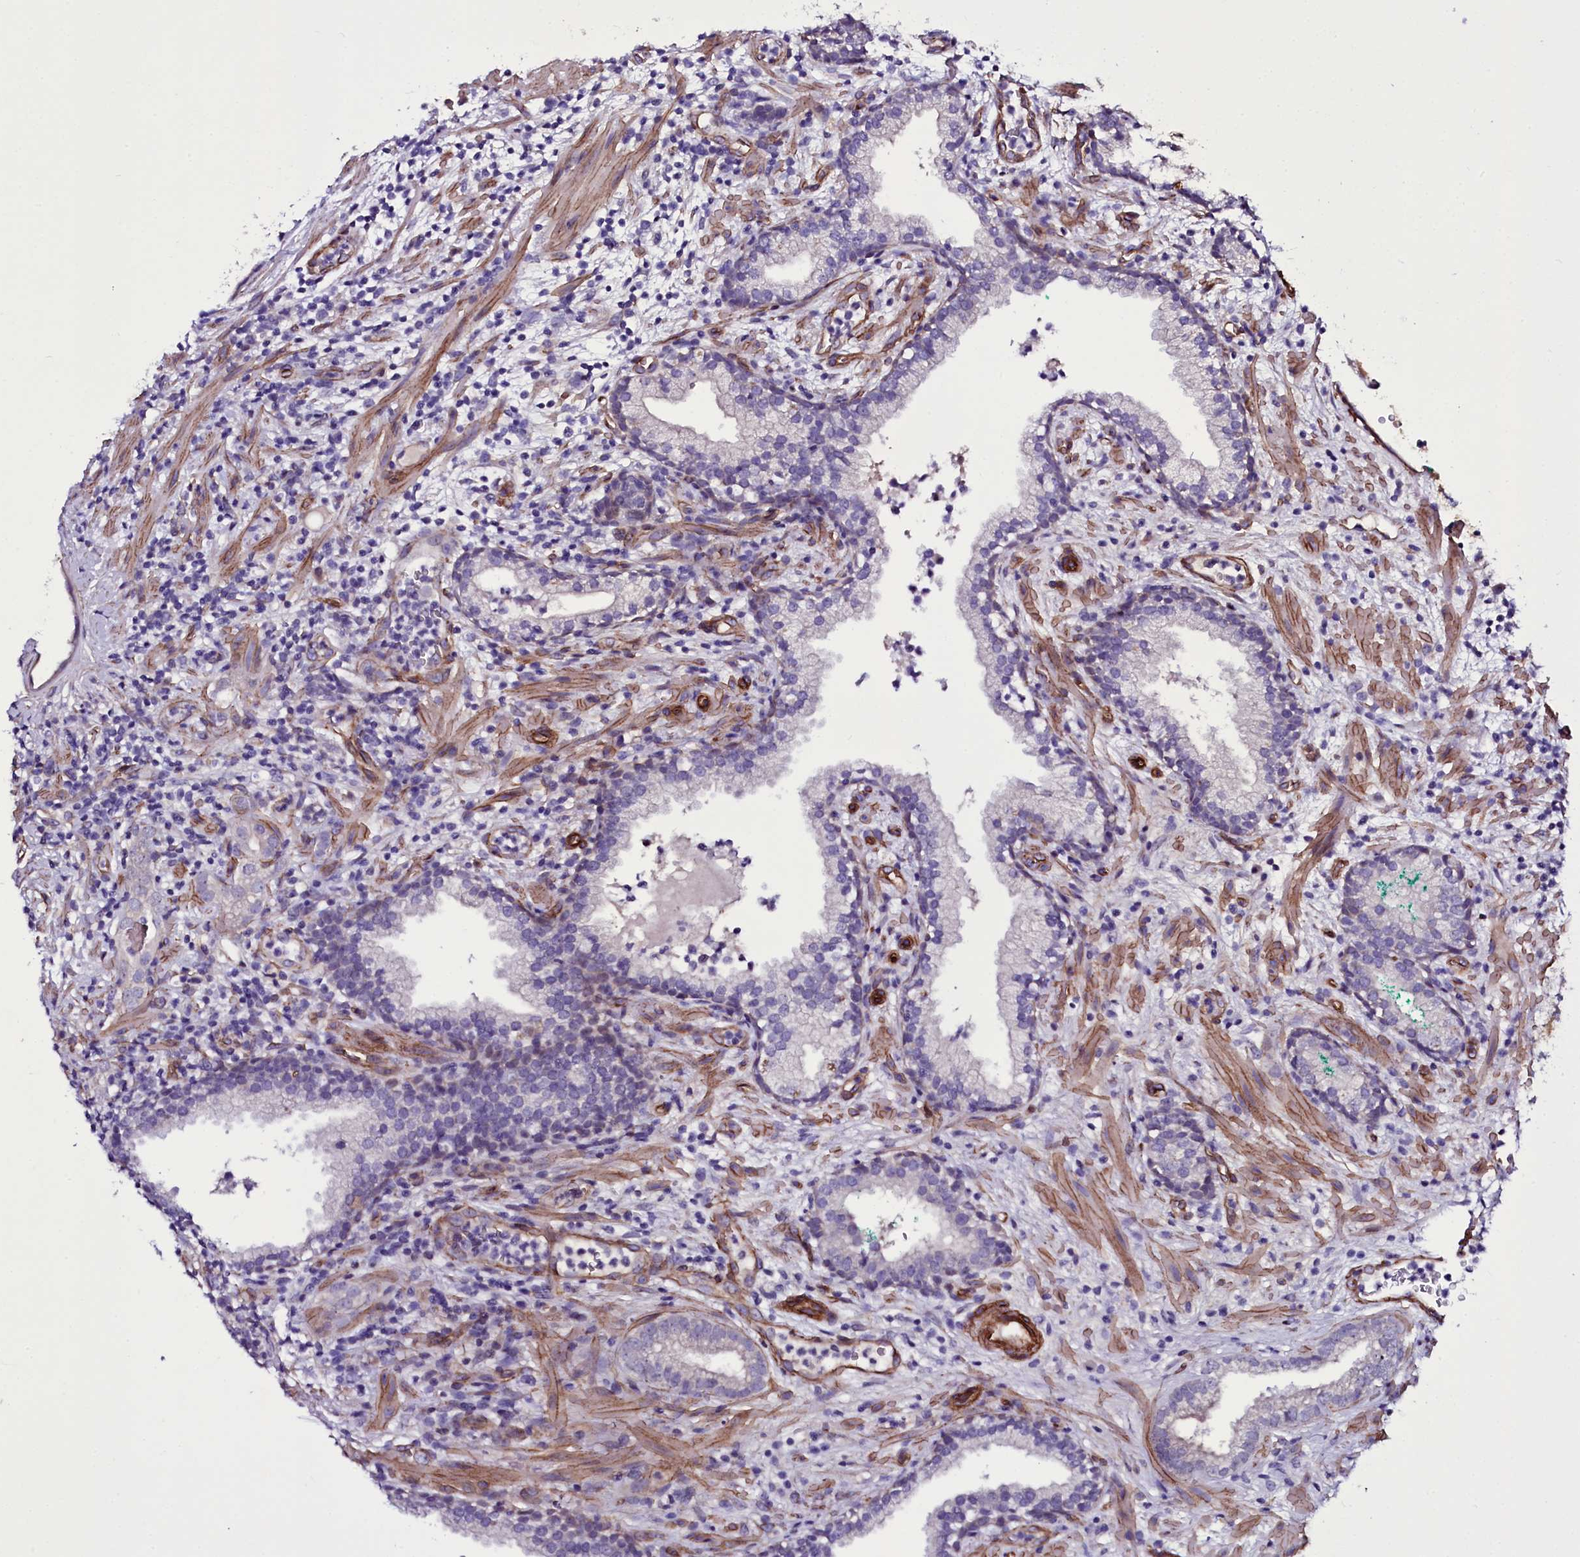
{"staining": {"intensity": "negative", "quantity": "none", "location": "none"}, "tissue": "prostate cancer", "cell_type": "Tumor cells", "image_type": "cancer", "snomed": [{"axis": "morphology", "description": "Adenocarcinoma, High grade"}, {"axis": "topography", "description": "Prostate"}], "caption": "Tumor cells show no significant protein staining in prostate cancer.", "gene": "MEX3C", "patient": {"sex": "male", "age": 64}}